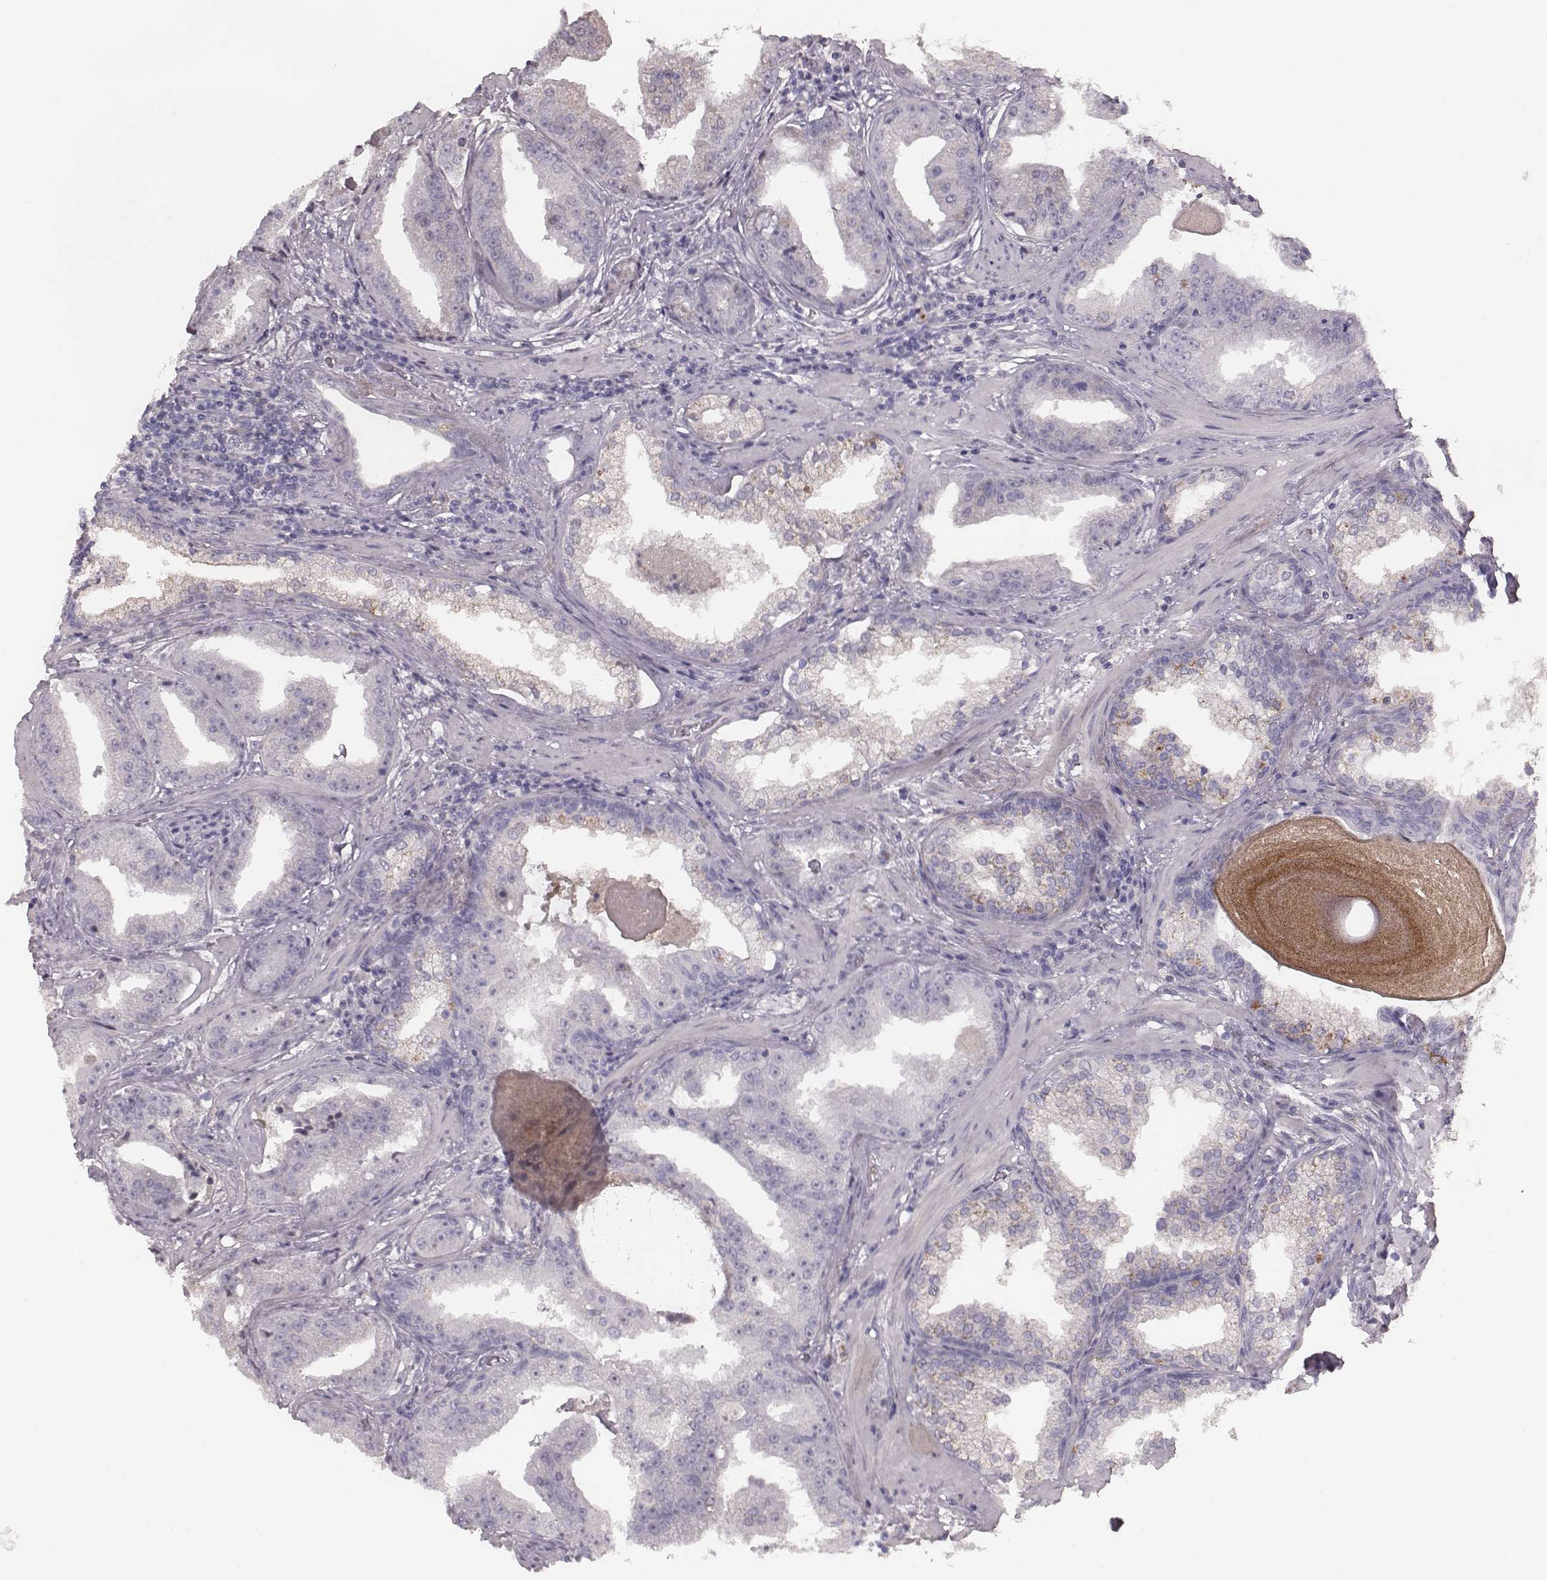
{"staining": {"intensity": "negative", "quantity": "none", "location": "none"}, "tissue": "prostate cancer", "cell_type": "Tumor cells", "image_type": "cancer", "snomed": [{"axis": "morphology", "description": "Adenocarcinoma, Low grade"}, {"axis": "topography", "description": "Prostate"}], "caption": "Histopathology image shows no protein staining in tumor cells of prostate adenocarcinoma (low-grade) tissue.", "gene": "CFTR", "patient": {"sex": "male", "age": 62}}